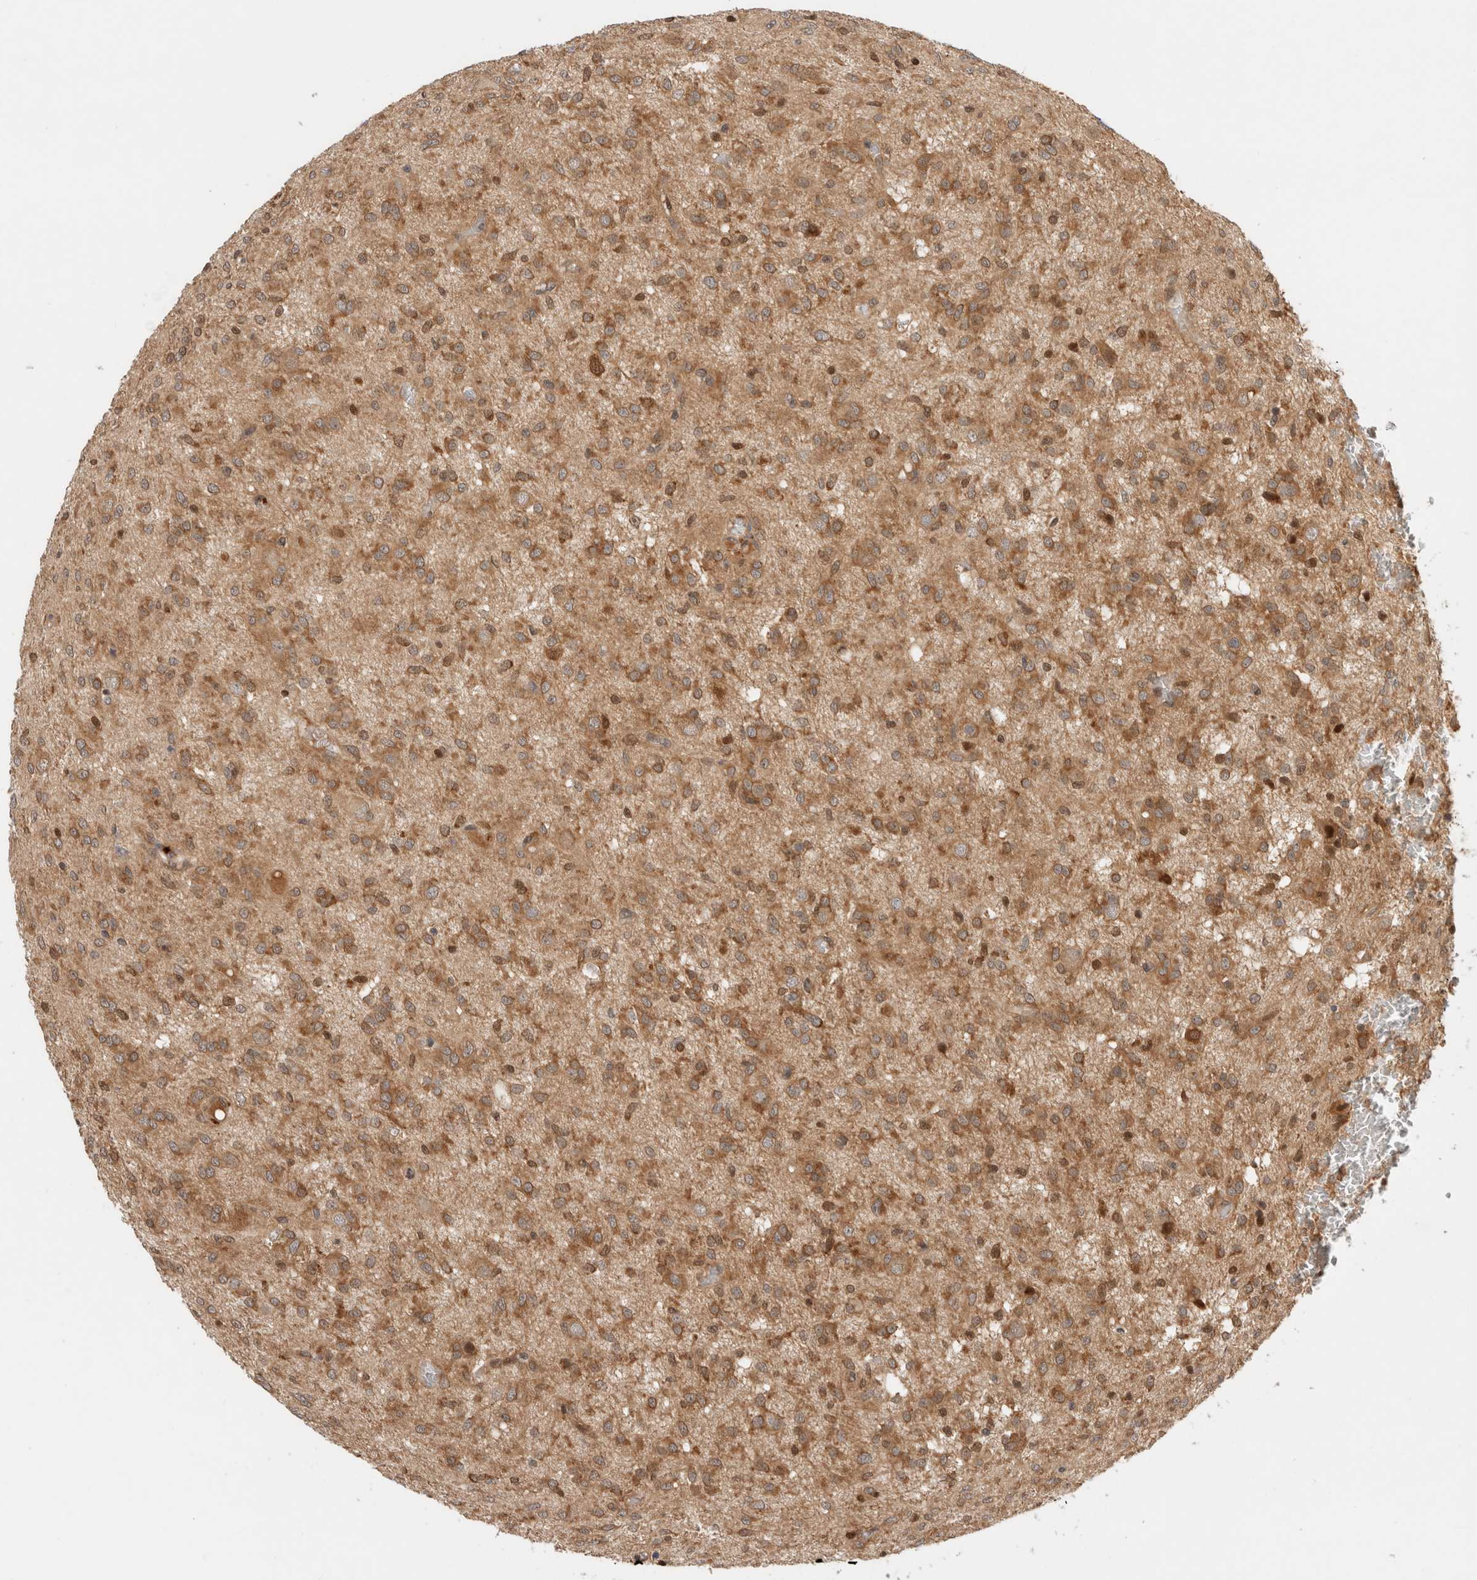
{"staining": {"intensity": "moderate", "quantity": ">75%", "location": "cytoplasmic/membranous"}, "tissue": "glioma", "cell_type": "Tumor cells", "image_type": "cancer", "snomed": [{"axis": "morphology", "description": "Glioma, malignant, High grade"}, {"axis": "topography", "description": "Brain"}], "caption": "This is a photomicrograph of immunohistochemistry staining of malignant glioma (high-grade), which shows moderate staining in the cytoplasmic/membranous of tumor cells.", "gene": "OTUD6B", "patient": {"sex": "female", "age": 59}}